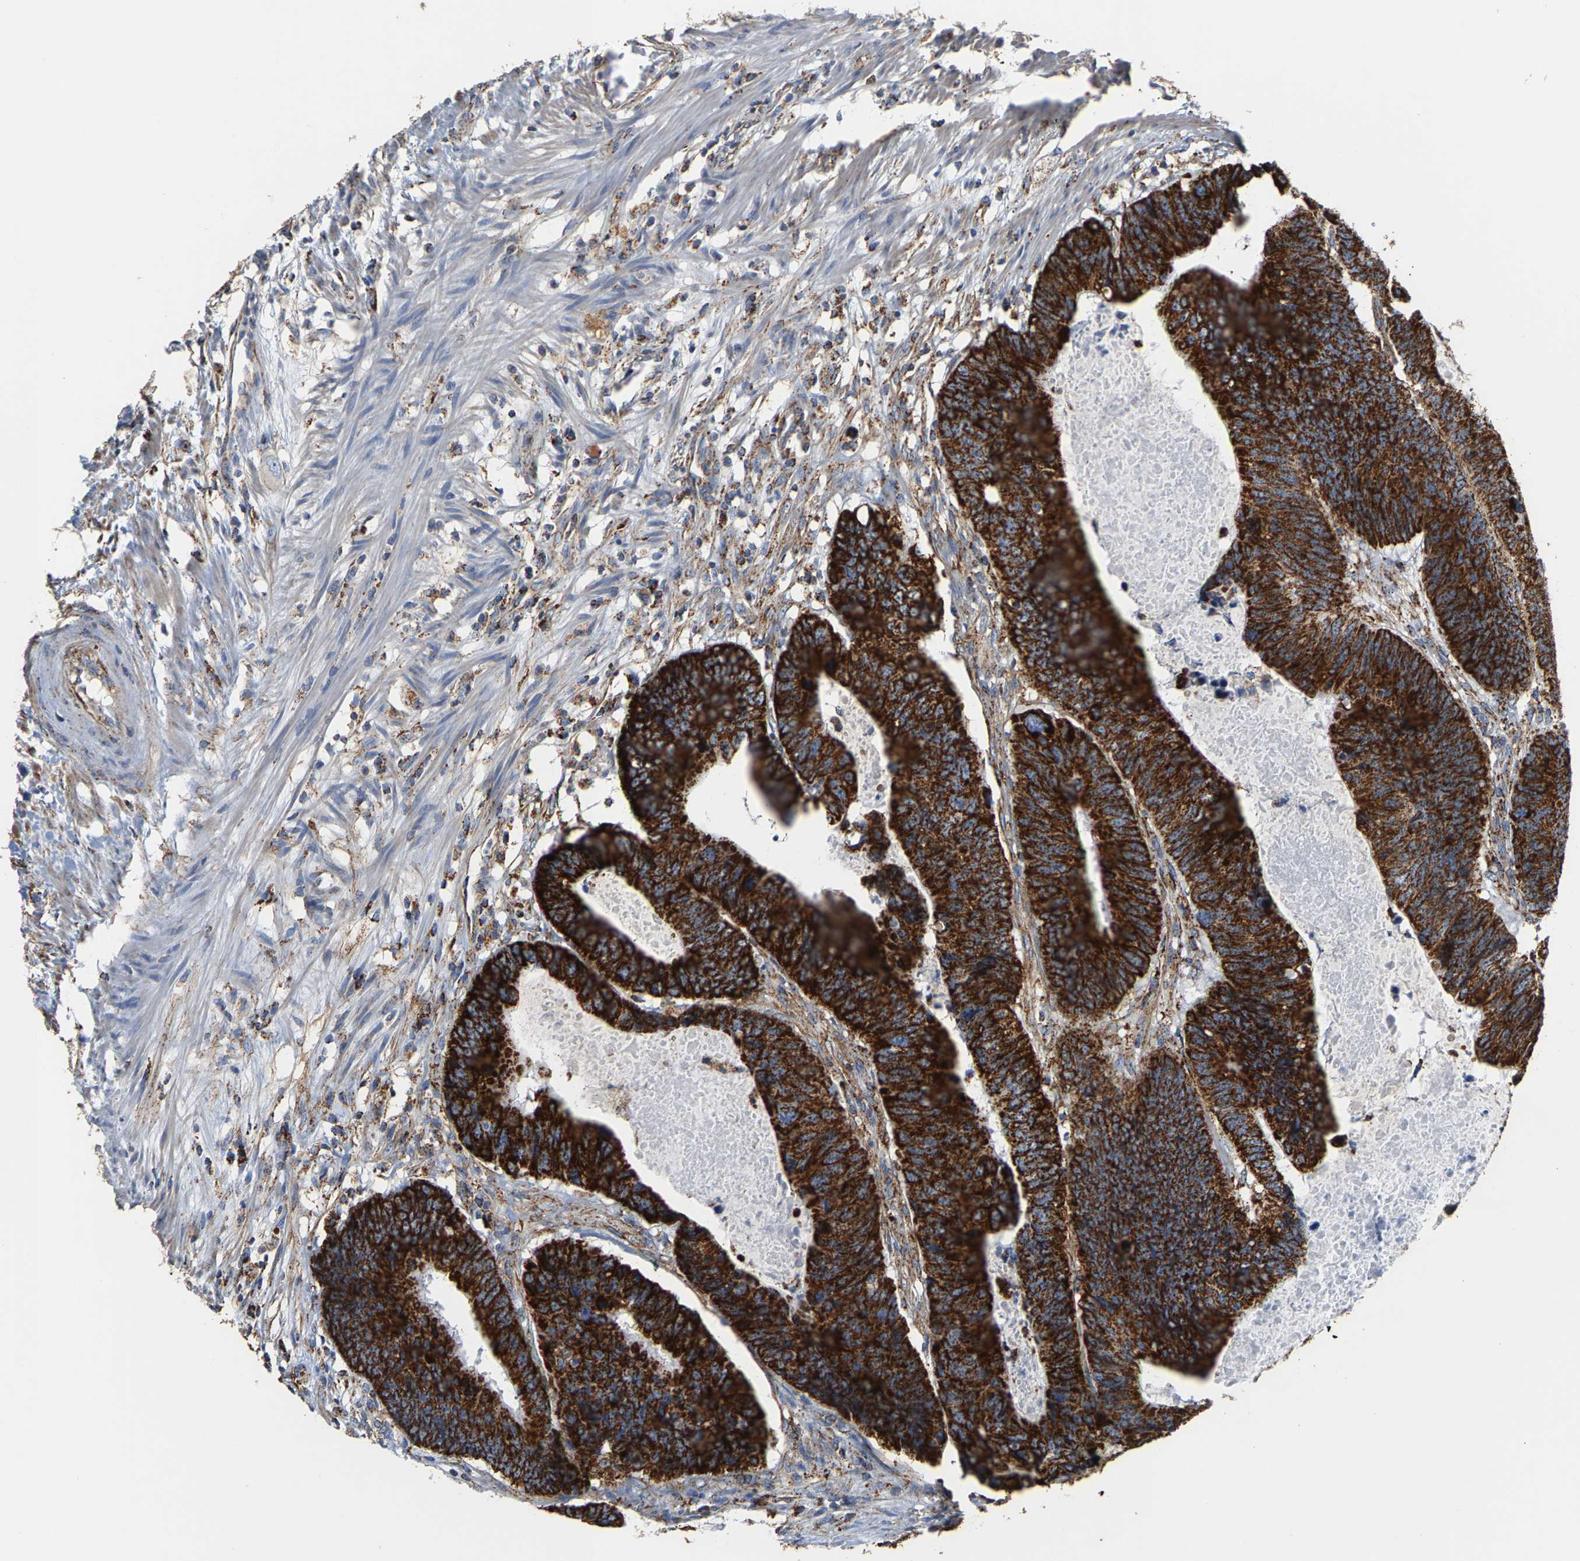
{"staining": {"intensity": "strong", "quantity": ">75%", "location": "cytoplasmic/membranous"}, "tissue": "colorectal cancer", "cell_type": "Tumor cells", "image_type": "cancer", "snomed": [{"axis": "morphology", "description": "Adenocarcinoma, NOS"}, {"axis": "topography", "description": "Colon"}], "caption": "Immunohistochemical staining of human colorectal cancer demonstrates high levels of strong cytoplasmic/membranous positivity in approximately >75% of tumor cells. (Brightfield microscopy of DAB IHC at high magnification).", "gene": "SHMT2", "patient": {"sex": "male", "age": 56}}